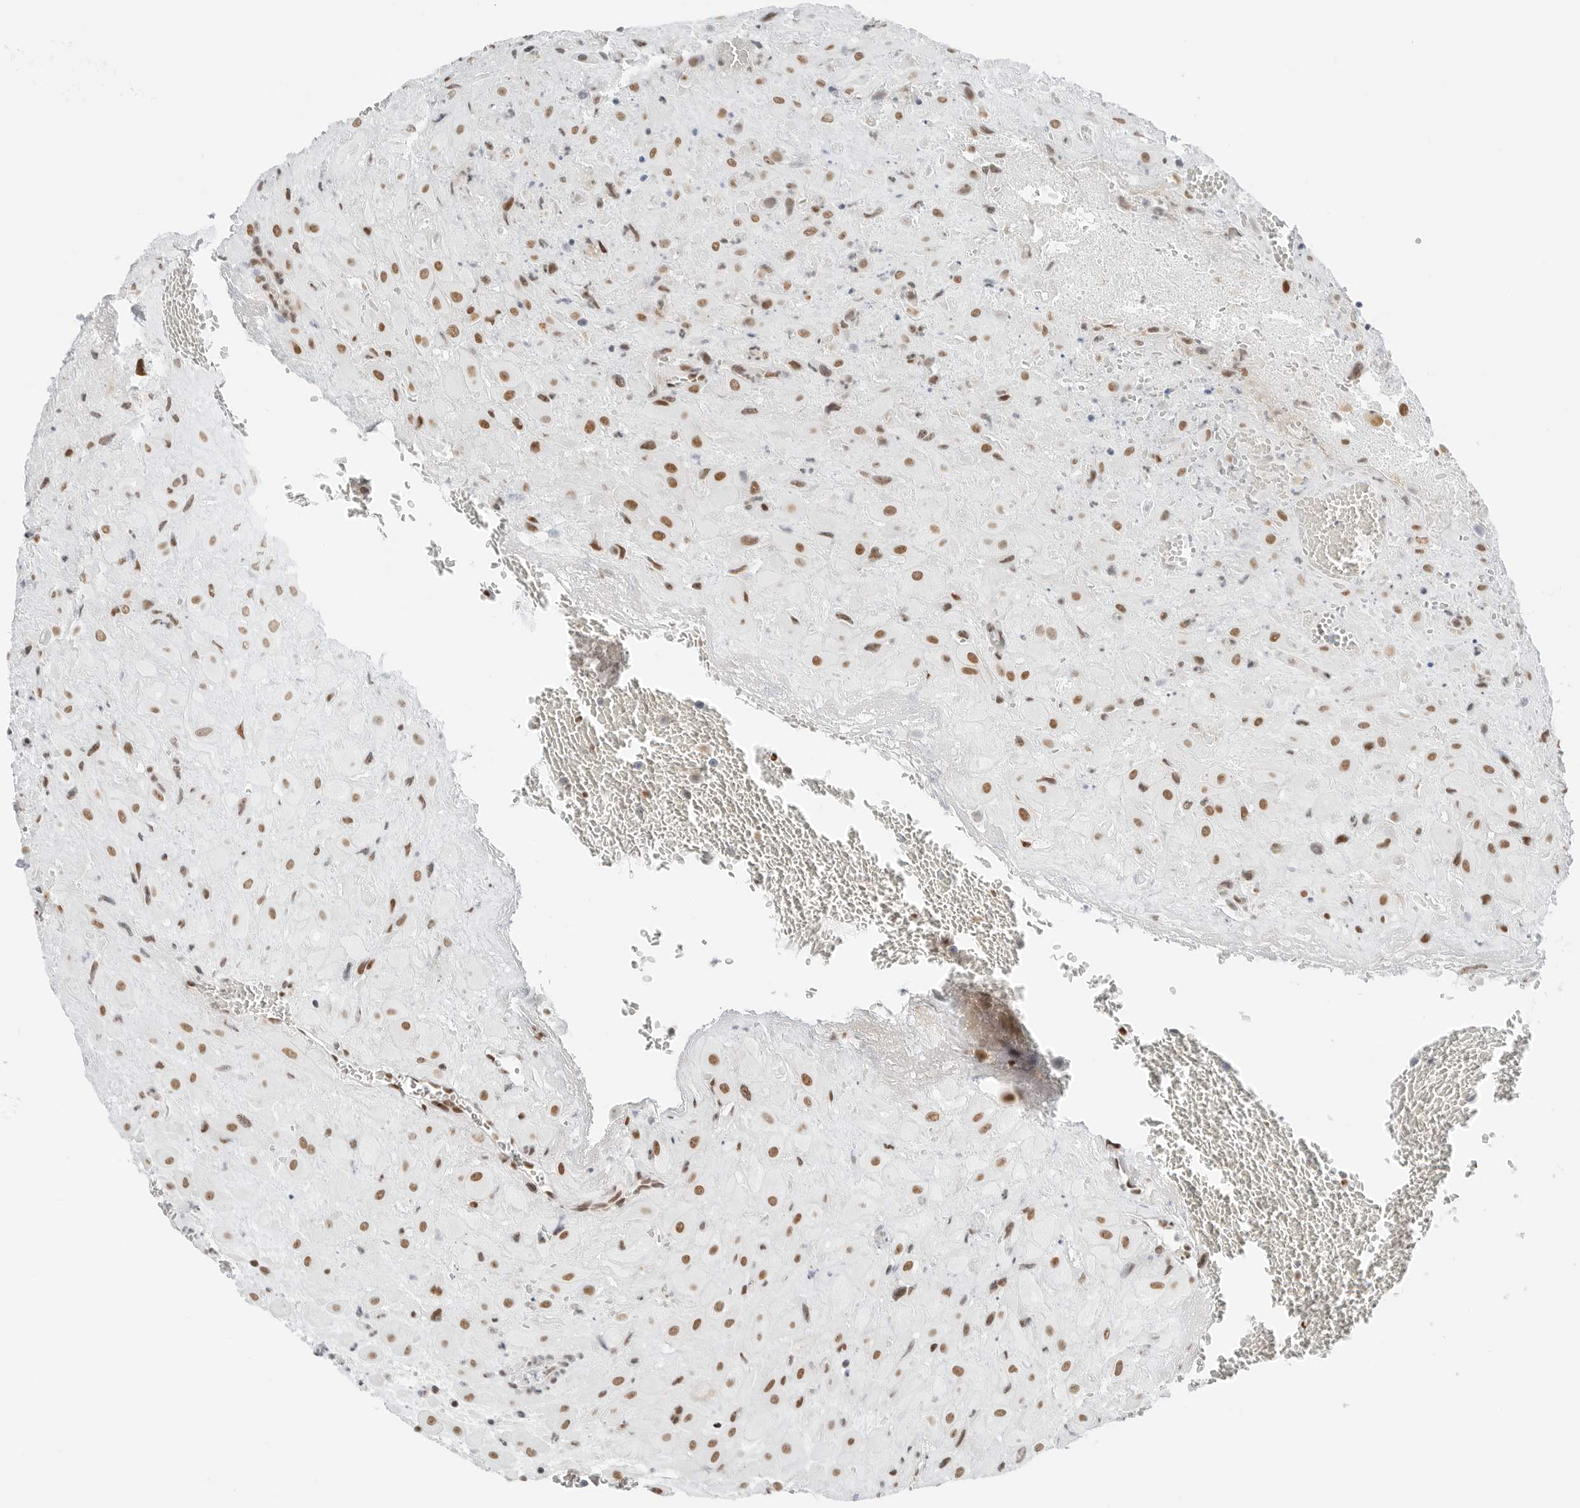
{"staining": {"intensity": "strong", "quantity": ">75%", "location": "nuclear"}, "tissue": "placenta", "cell_type": "Decidual cells", "image_type": "normal", "snomed": [{"axis": "morphology", "description": "Normal tissue, NOS"}, {"axis": "topography", "description": "Placenta"}], "caption": "DAB immunohistochemical staining of unremarkable human placenta shows strong nuclear protein positivity in about >75% of decidual cells. The staining is performed using DAB (3,3'-diaminobenzidine) brown chromogen to label protein expression. The nuclei are counter-stained blue using hematoxylin.", "gene": "CRTC2", "patient": {"sex": "female", "age": 35}}